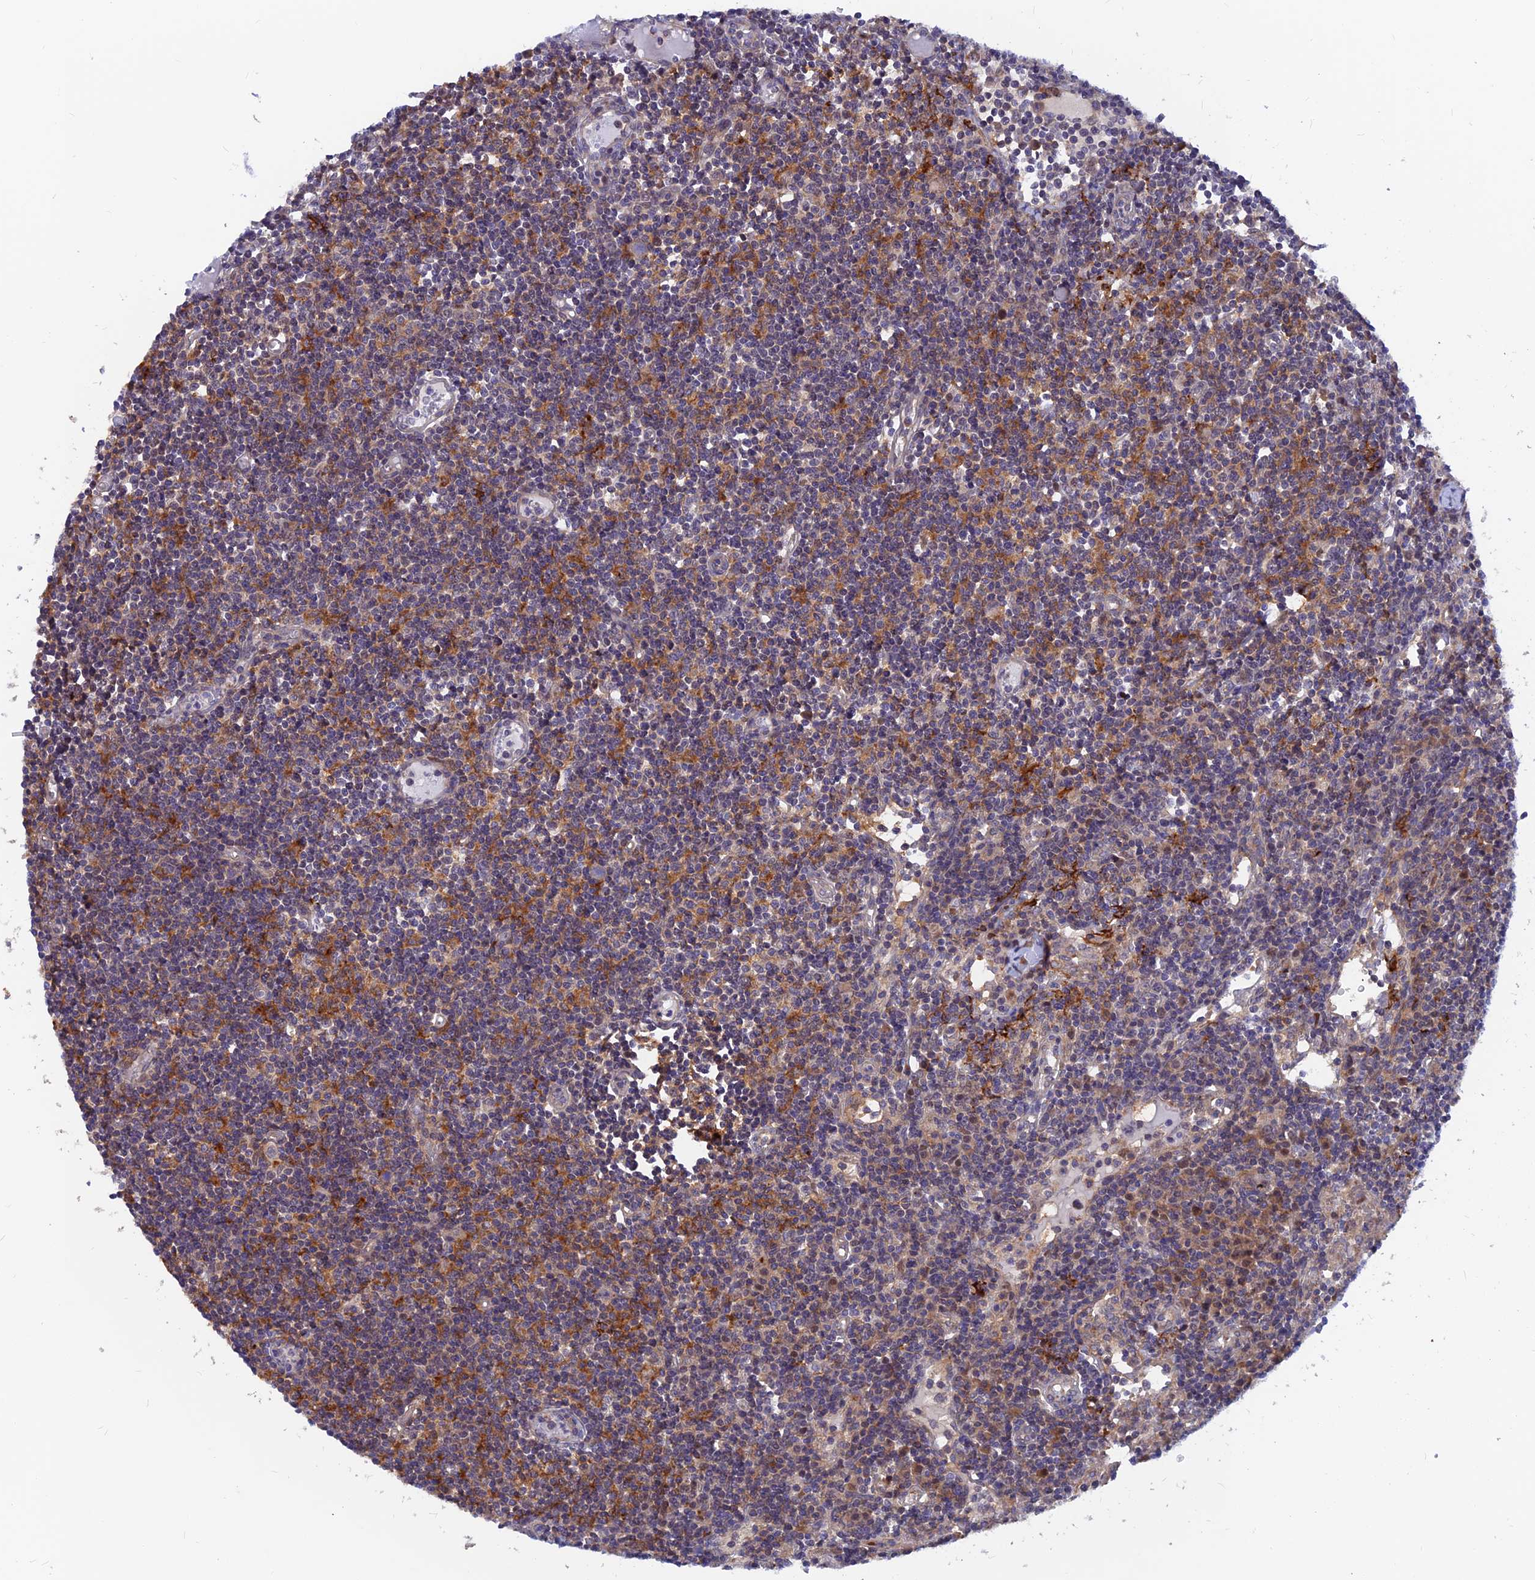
{"staining": {"intensity": "negative", "quantity": "none", "location": "none"}, "tissue": "lymph node", "cell_type": "Germinal center cells", "image_type": "normal", "snomed": [{"axis": "morphology", "description": "Normal tissue, NOS"}, {"axis": "topography", "description": "Lymph node"}], "caption": "A high-resolution image shows immunohistochemistry (IHC) staining of unremarkable lymph node, which demonstrates no significant expression in germinal center cells. (IHC, brightfield microscopy, high magnification).", "gene": "DNAJC16", "patient": {"sex": "female", "age": 55}}